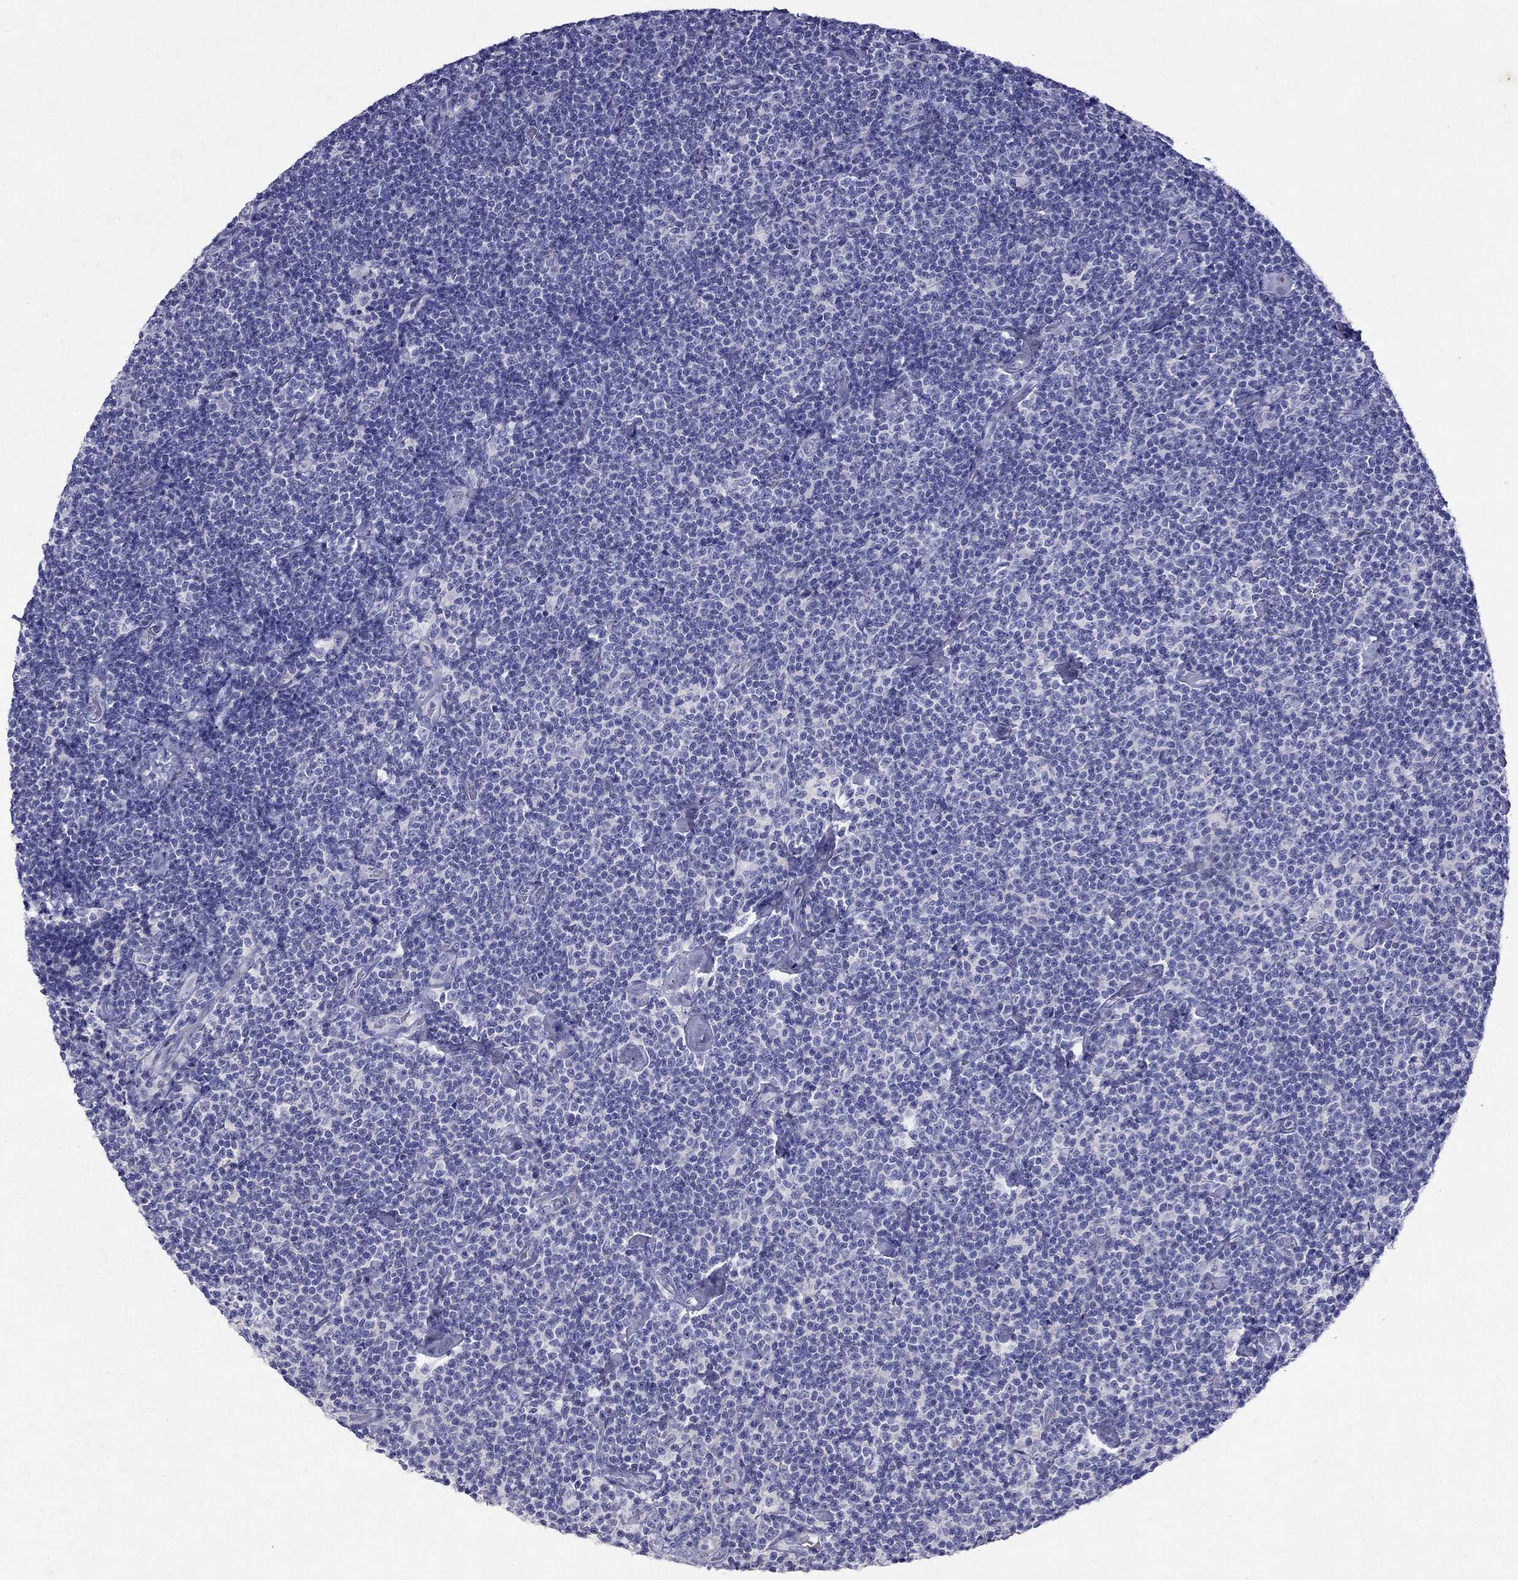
{"staining": {"intensity": "negative", "quantity": "none", "location": "none"}, "tissue": "lymphoma", "cell_type": "Tumor cells", "image_type": "cancer", "snomed": [{"axis": "morphology", "description": "Malignant lymphoma, non-Hodgkin's type, Low grade"}, {"axis": "topography", "description": "Lymph node"}], "caption": "Tumor cells are negative for brown protein staining in lymphoma.", "gene": "GNAT3", "patient": {"sex": "male", "age": 81}}